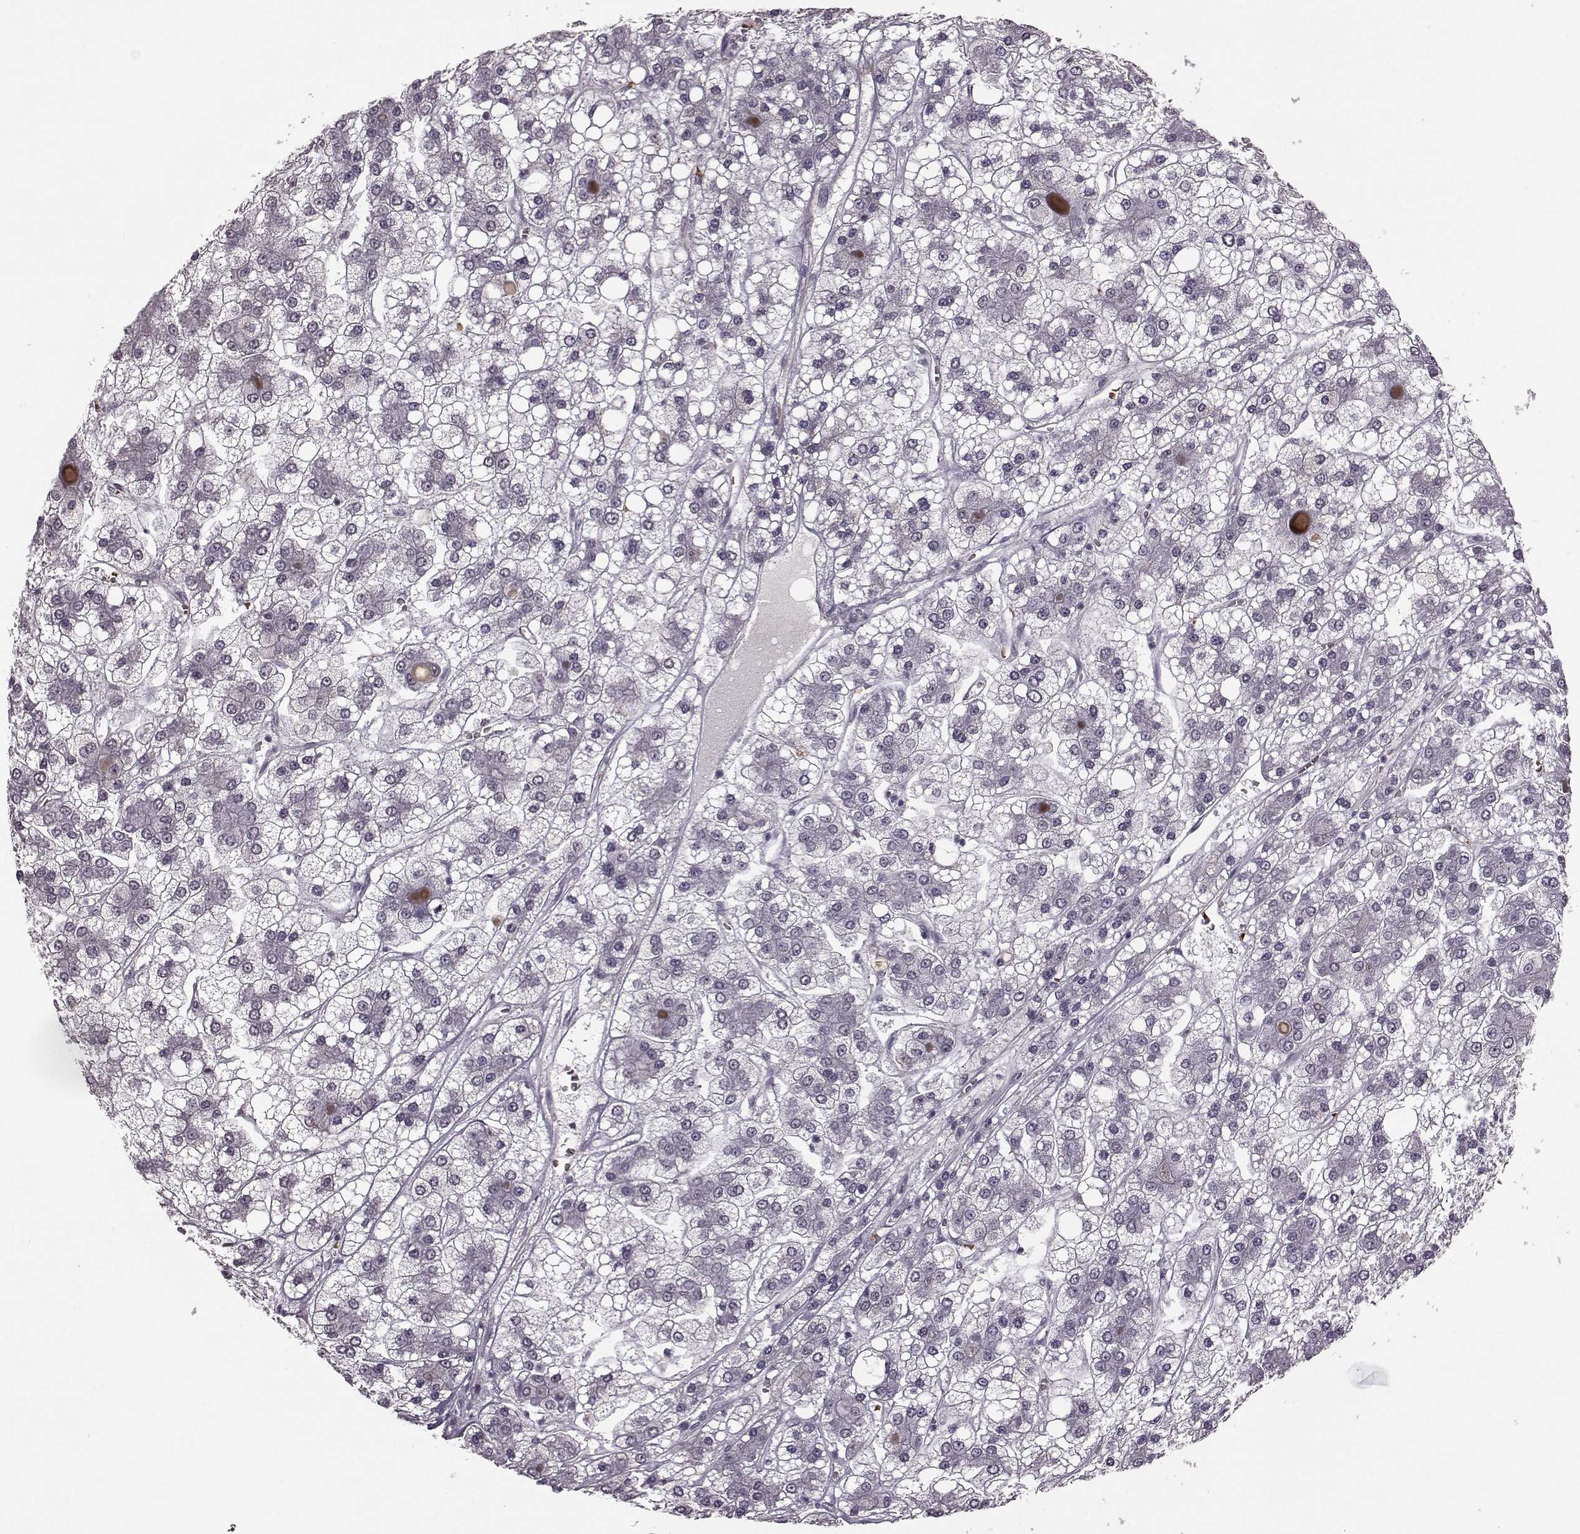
{"staining": {"intensity": "negative", "quantity": "none", "location": "none"}, "tissue": "liver cancer", "cell_type": "Tumor cells", "image_type": "cancer", "snomed": [{"axis": "morphology", "description": "Carcinoma, Hepatocellular, NOS"}, {"axis": "topography", "description": "Liver"}], "caption": "The immunohistochemistry photomicrograph has no significant staining in tumor cells of hepatocellular carcinoma (liver) tissue.", "gene": "PROP1", "patient": {"sex": "male", "age": 73}}